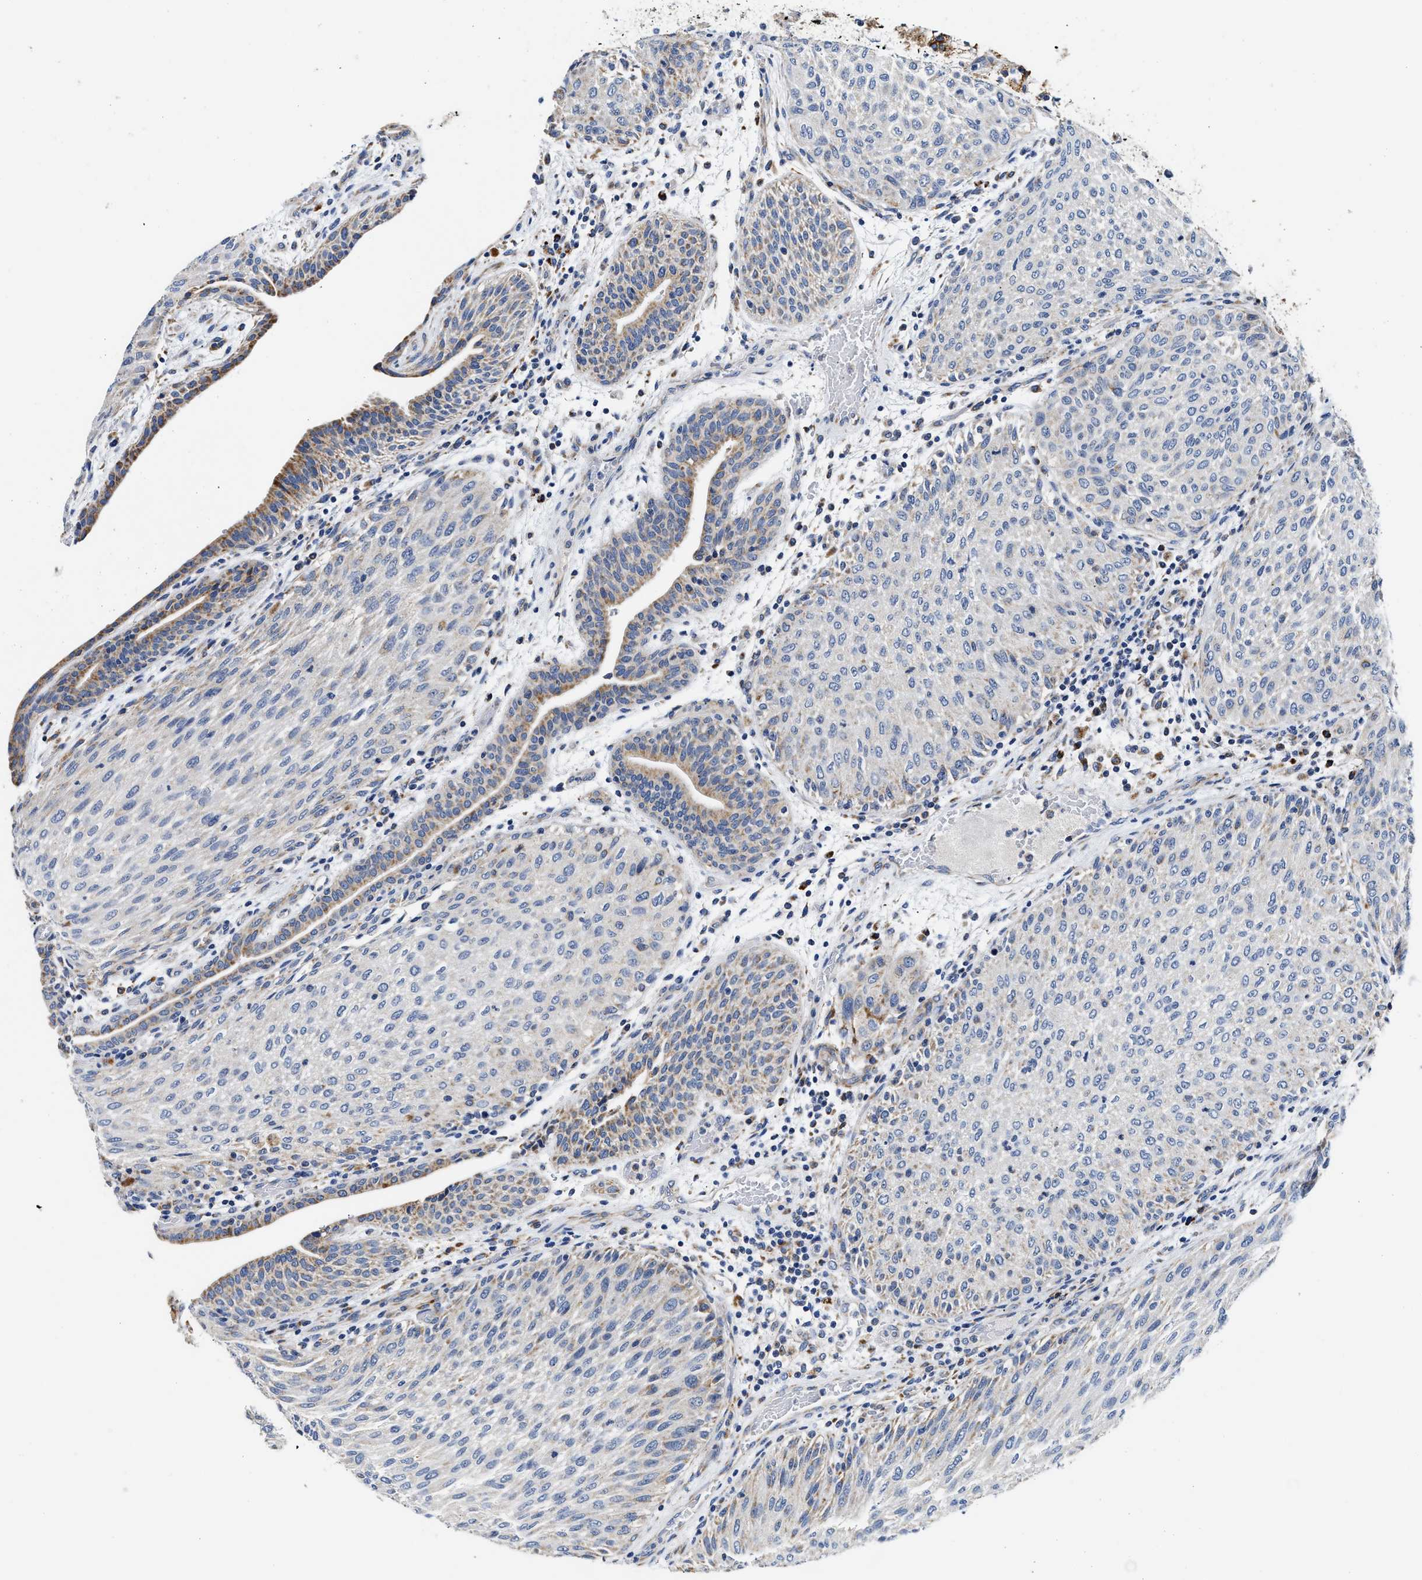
{"staining": {"intensity": "moderate", "quantity": "25%-75%", "location": "cytoplasmic/membranous"}, "tissue": "urothelial cancer", "cell_type": "Tumor cells", "image_type": "cancer", "snomed": [{"axis": "morphology", "description": "Urothelial carcinoma, Low grade"}, {"axis": "morphology", "description": "Urothelial carcinoma, High grade"}, {"axis": "topography", "description": "Urinary bladder"}], "caption": "Protein analysis of urothelial carcinoma (low-grade) tissue reveals moderate cytoplasmic/membranous expression in about 25%-75% of tumor cells. The staining was performed using DAB, with brown indicating positive protein expression. Nuclei are stained blue with hematoxylin.", "gene": "ACADVL", "patient": {"sex": "male", "age": 35}}